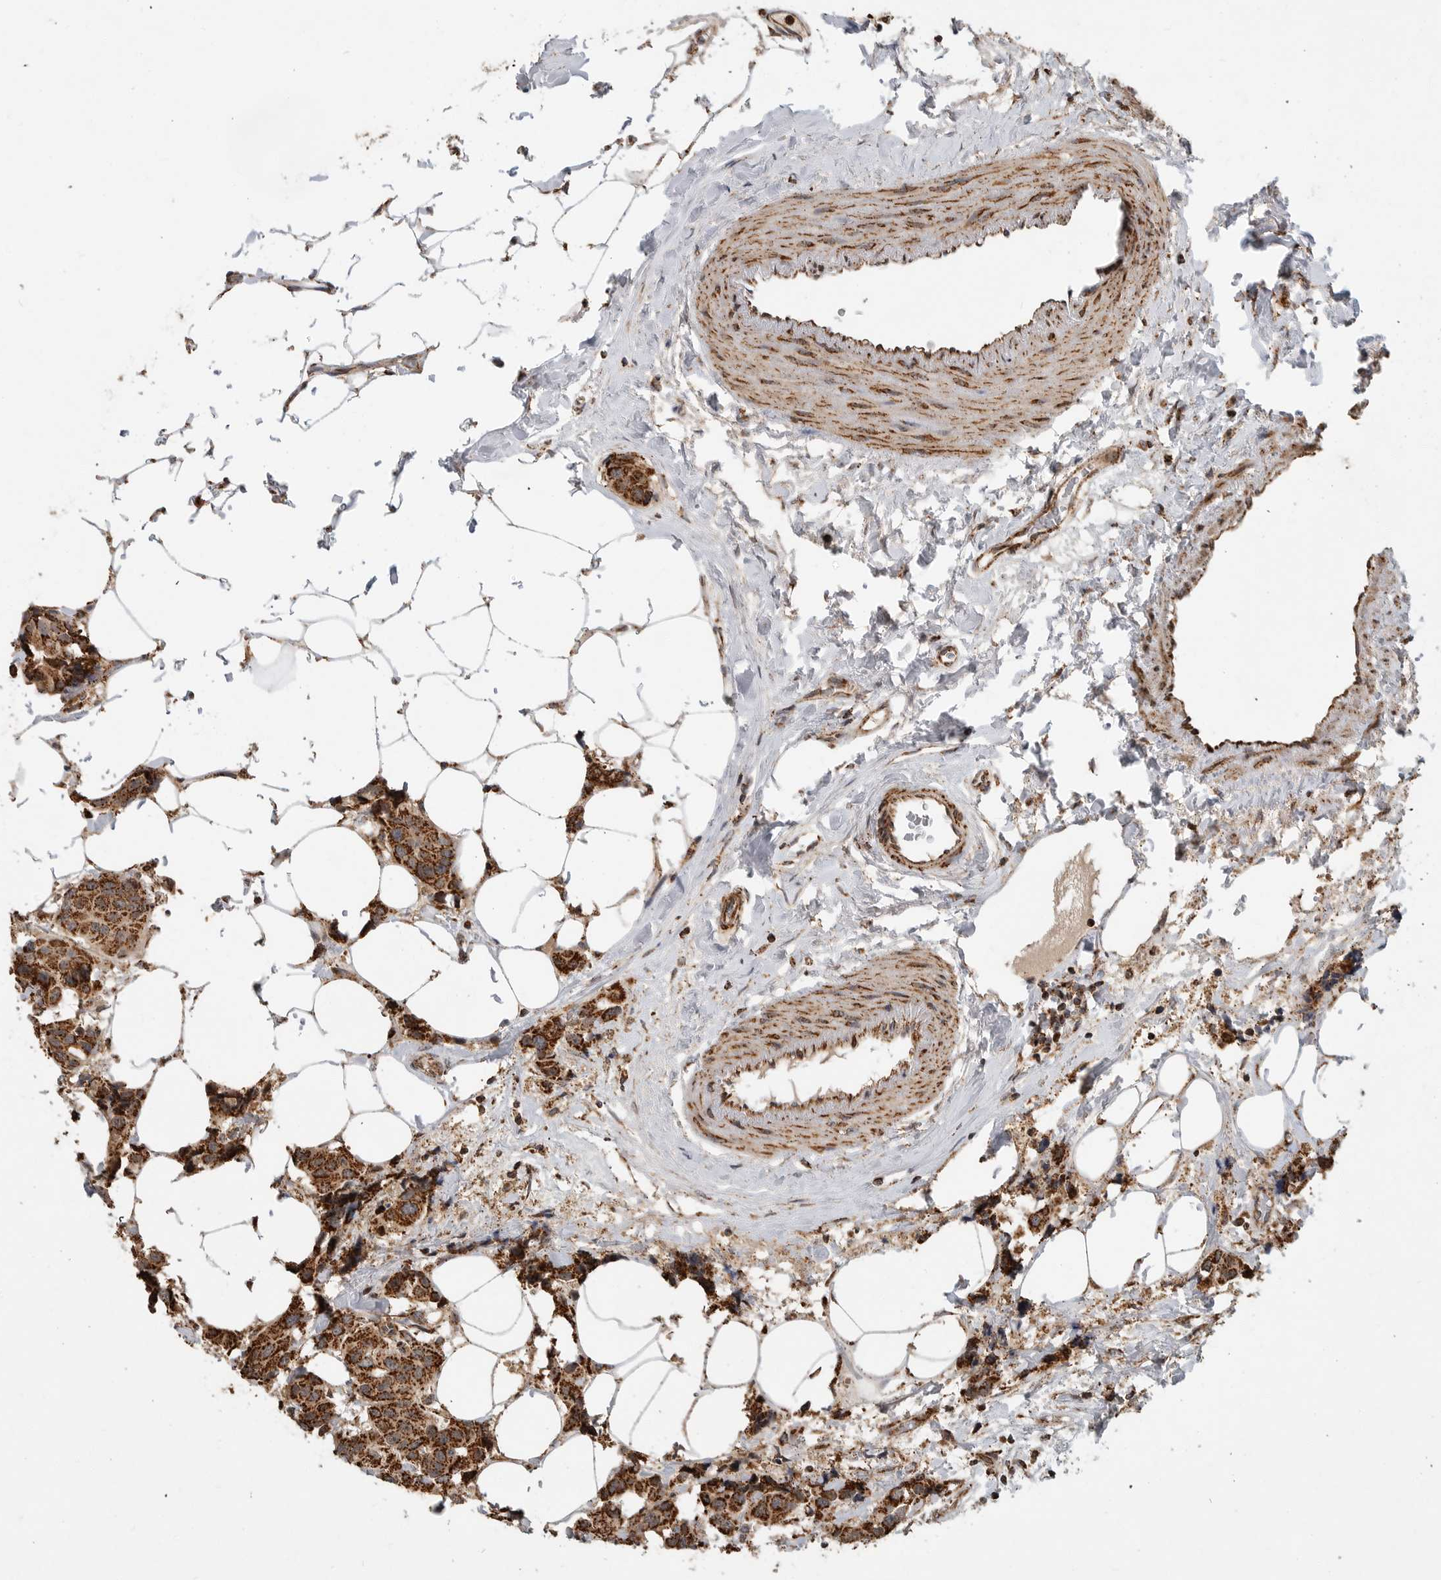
{"staining": {"intensity": "strong", "quantity": ">75%", "location": "cytoplasmic/membranous"}, "tissue": "breast cancer", "cell_type": "Tumor cells", "image_type": "cancer", "snomed": [{"axis": "morphology", "description": "Normal tissue, NOS"}, {"axis": "morphology", "description": "Duct carcinoma"}, {"axis": "topography", "description": "Breast"}], "caption": "Human breast invasive ductal carcinoma stained with a brown dye demonstrates strong cytoplasmic/membranous positive expression in approximately >75% of tumor cells.", "gene": "GCNT2", "patient": {"sex": "female", "age": 39}}